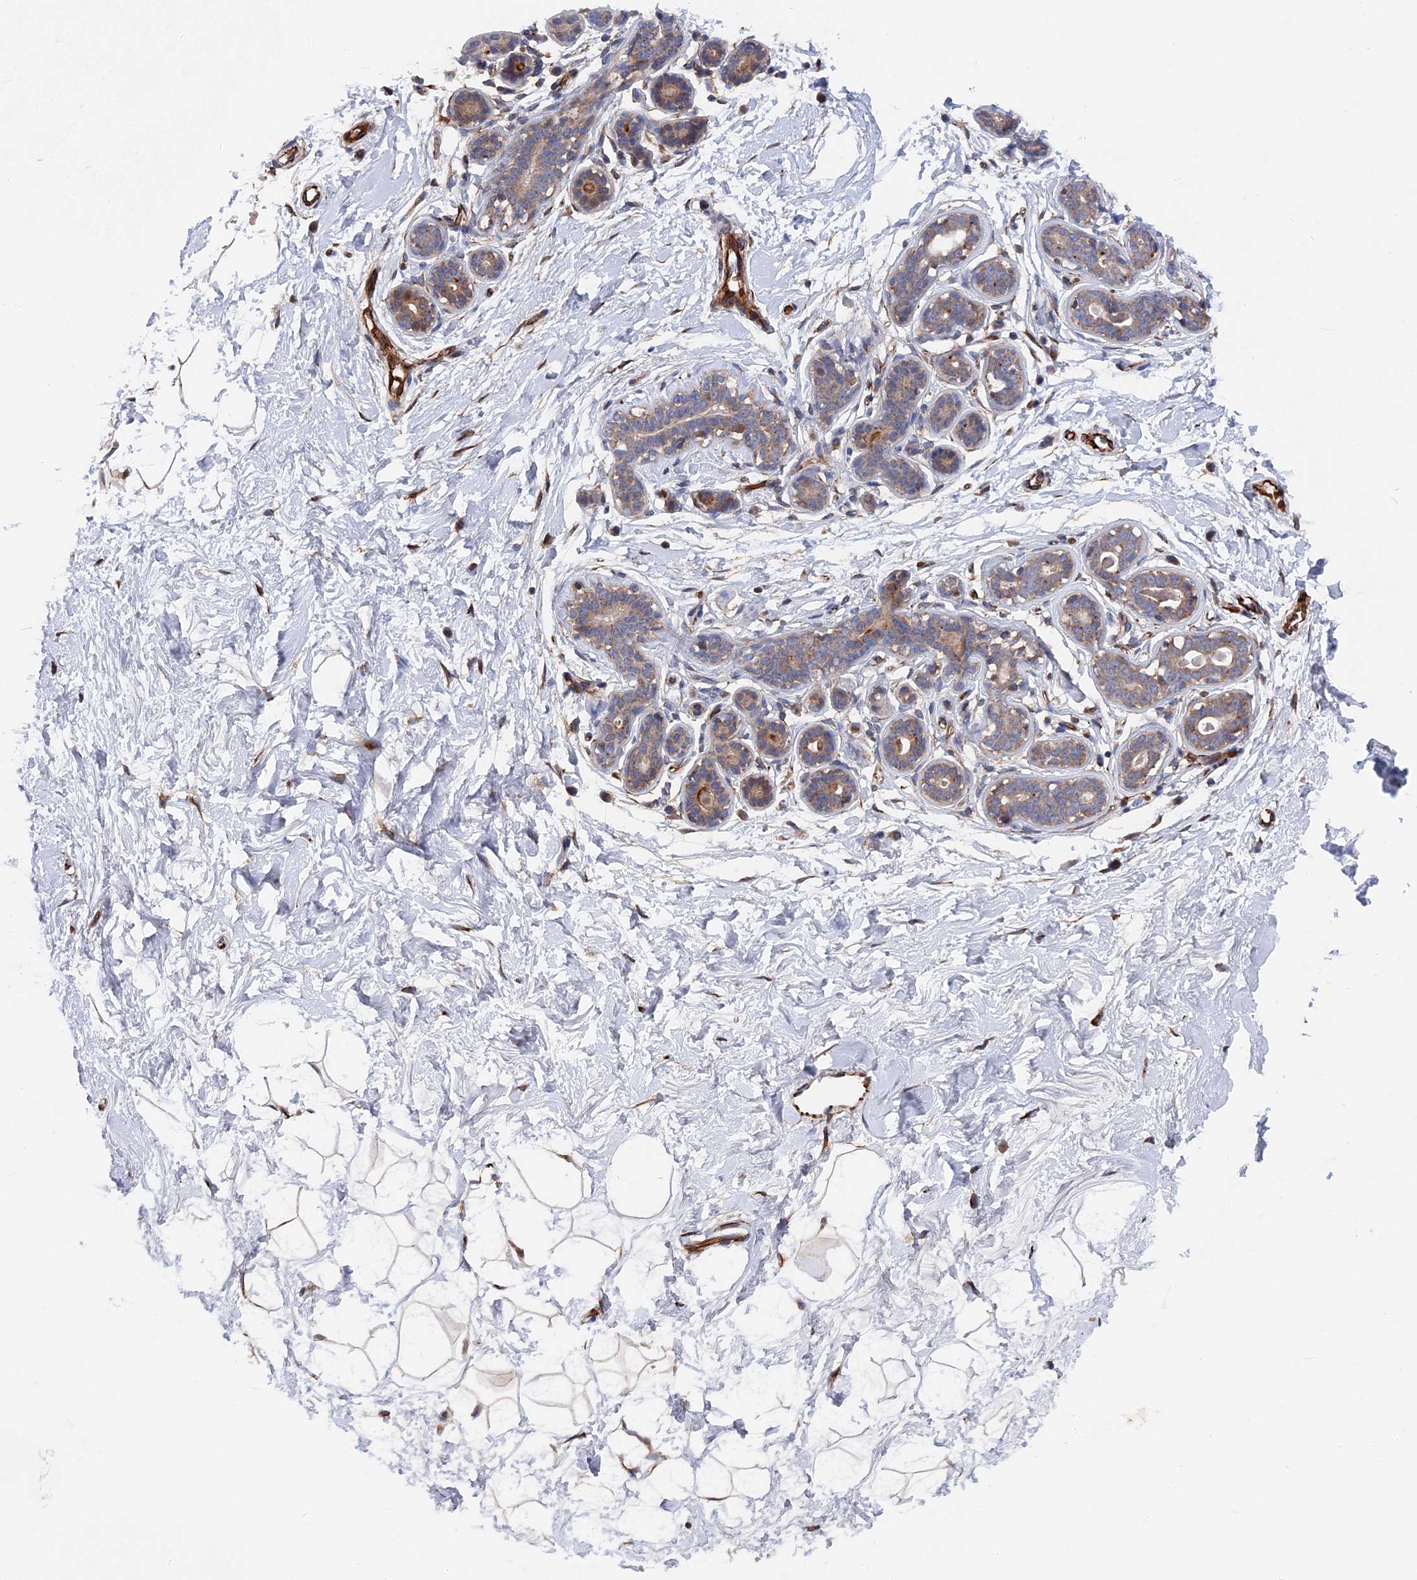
{"staining": {"intensity": "weak", "quantity": "25%-75%", "location": "cytoplasmic/membranous"}, "tissue": "breast", "cell_type": "Adipocytes", "image_type": "normal", "snomed": [{"axis": "morphology", "description": "Normal tissue, NOS"}, {"axis": "morphology", "description": "Adenoma, NOS"}, {"axis": "topography", "description": "Breast"}], "caption": "Benign breast shows weak cytoplasmic/membranous expression in approximately 25%-75% of adipocytes, visualized by immunohistochemistry. (Brightfield microscopy of DAB IHC at high magnification).", "gene": "SMG9", "patient": {"sex": "female", "age": 23}}